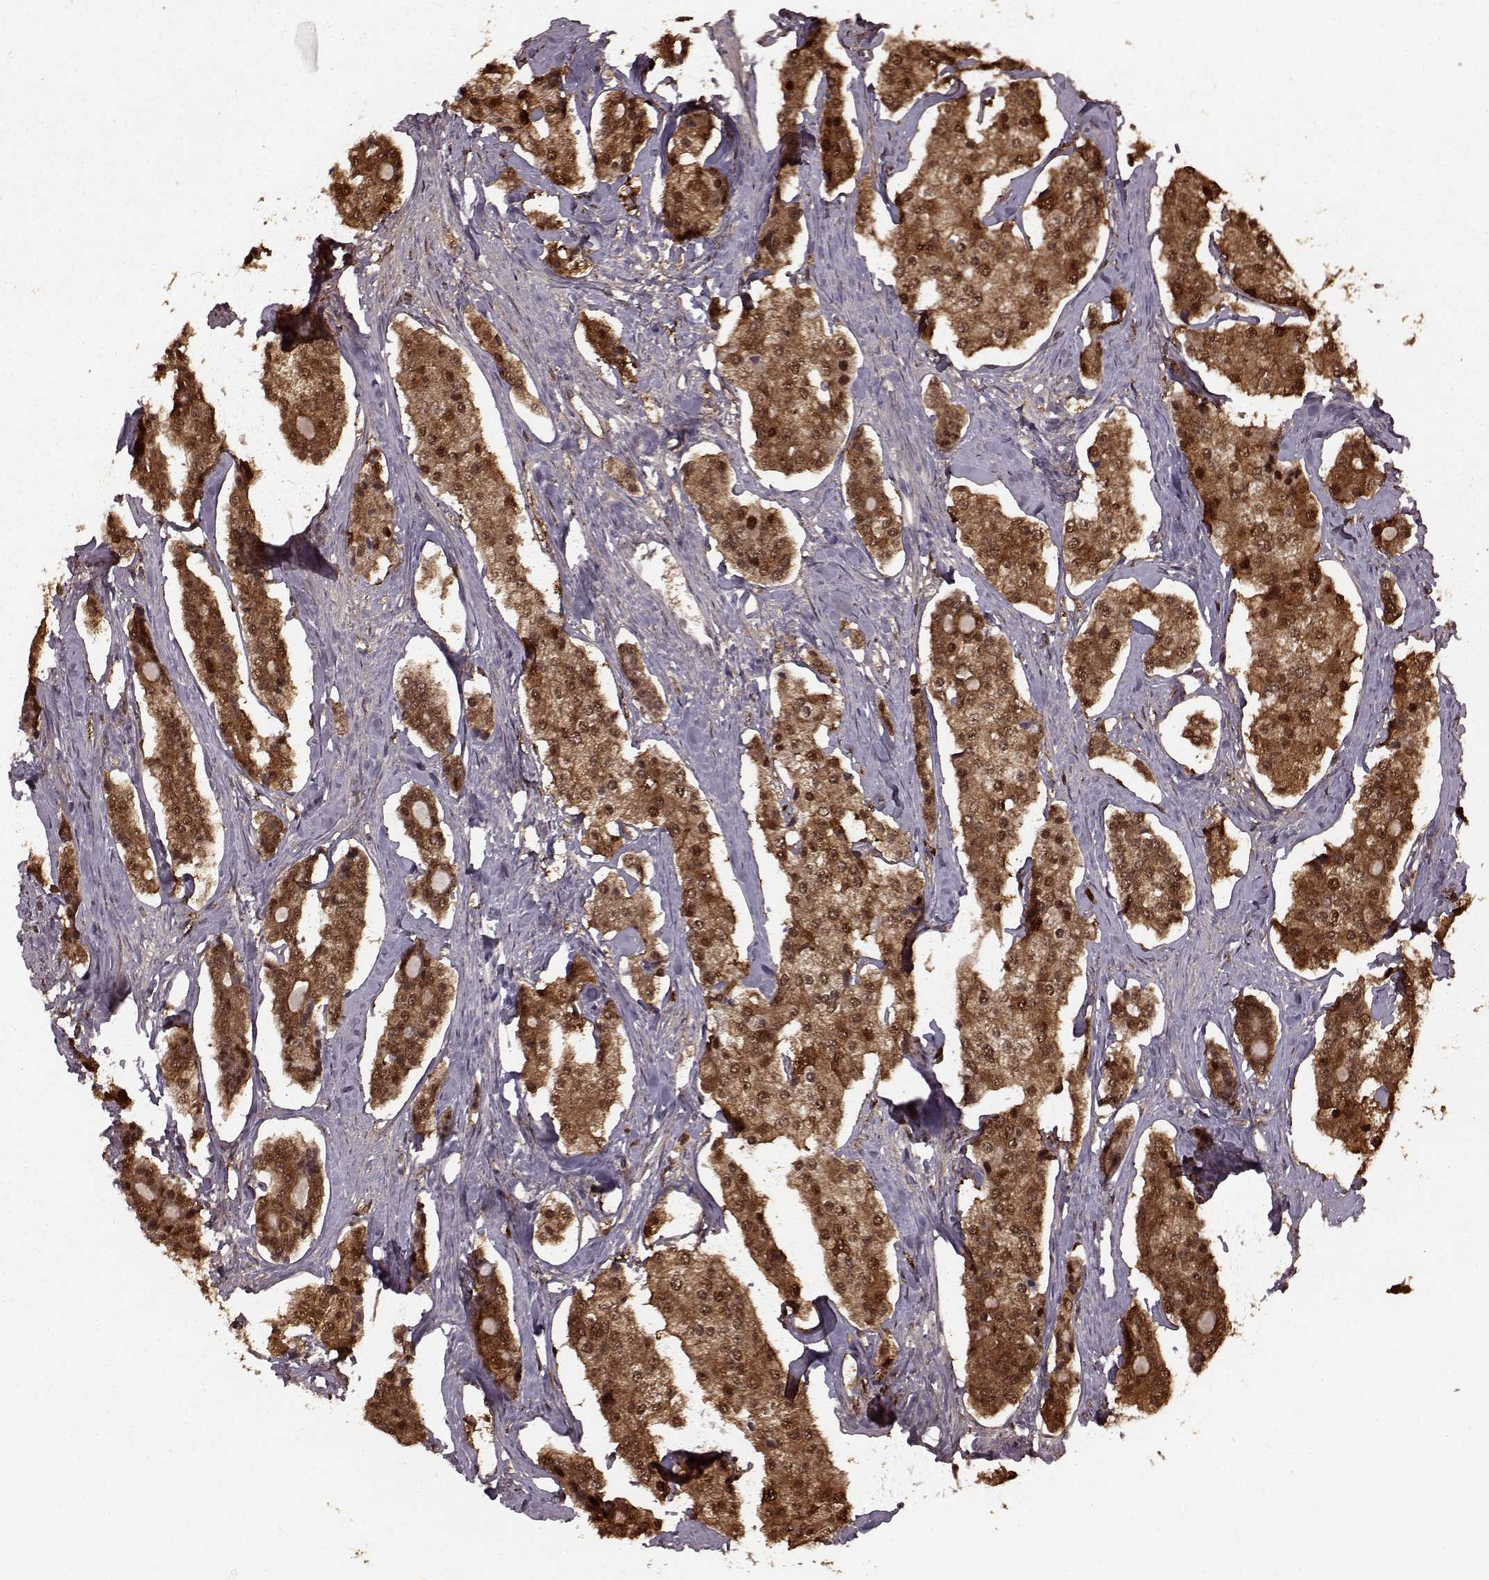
{"staining": {"intensity": "moderate", "quantity": ">75%", "location": "cytoplasmic/membranous,nuclear"}, "tissue": "carcinoid", "cell_type": "Tumor cells", "image_type": "cancer", "snomed": [{"axis": "morphology", "description": "Carcinoid, malignant, NOS"}, {"axis": "topography", "description": "Small intestine"}], "caption": "This is a photomicrograph of immunohistochemistry (IHC) staining of carcinoid, which shows moderate staining in the cytoplasmic/membranous and nuclear of tumor cells.", "gene": "GSS", "patient": {"sex": "female", "age": 65}}